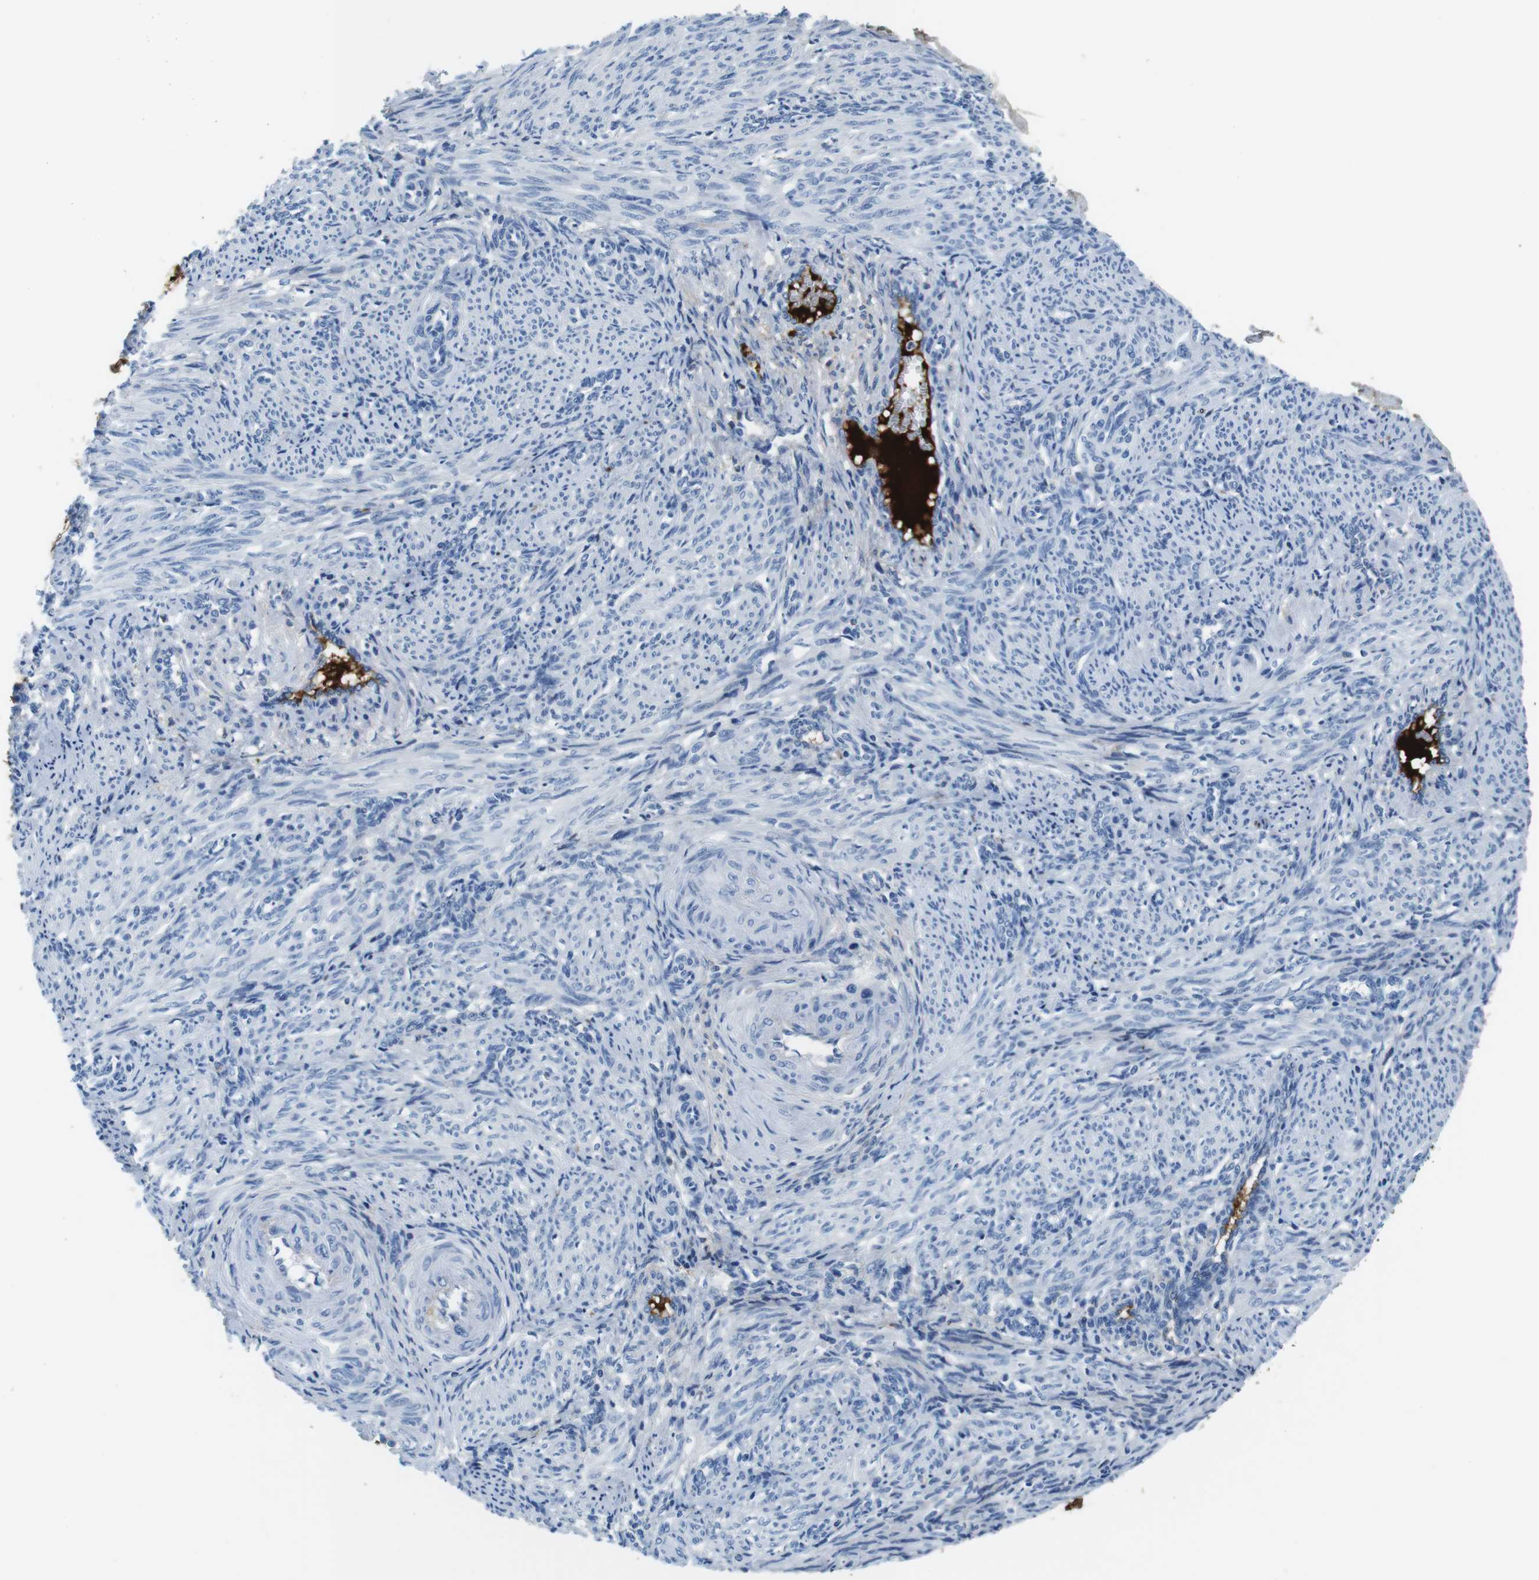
{"staining": {"intensity": "negative", "quantity": "none", "location": "none"}, "tissue": "smooth muscle", "cell_type": "Smooth muscle cells", "image_type": "normal", "snomed": [{"axis": "morphology", "description": "Normal tissue, NOS"}, {"axis": "topography", "description": "Endometrium"}], "caption": "Histopathology image shows no significant protein staining in smooth muscle cells of unremarkable smooth muscle. (DAB (3,3'-diaminobenzidine) immunohistochemistry with hematoxylin counter stain).", "gene": "IGKC", "patient": {"sex": "female", "age": 33}}